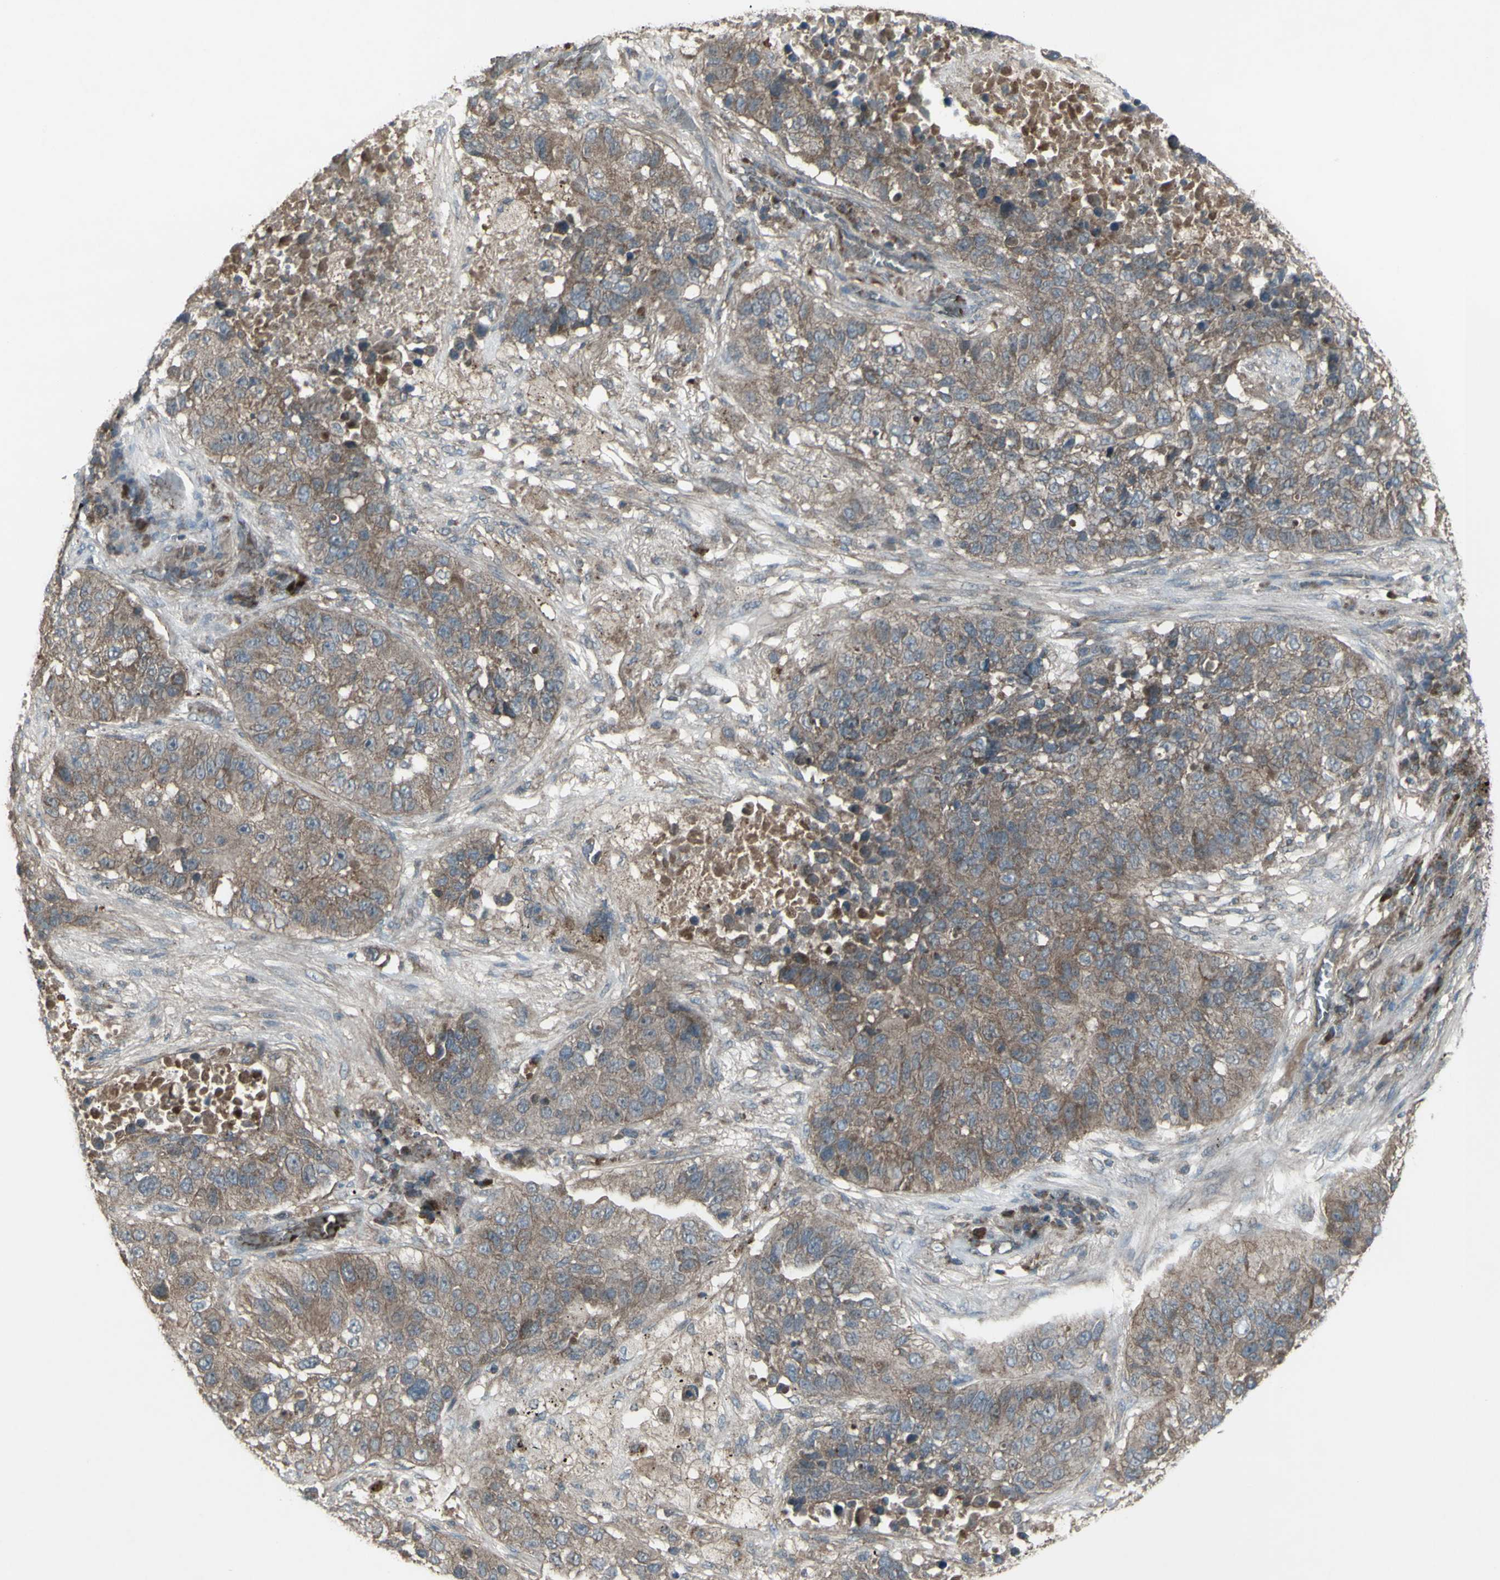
{"staining": {"intensity": "moderate", "quantity": ">75%", "location": "cytoplasmic/membranous"}, "tissue": "lung cancer", "cell_type": "Tumor cells", "image_type": "cancer", "snomed": [{"axis": "morphology", "description": "Squamous cell carcinoma, NOS"}, {"axis": "topography", "description": "Lung"}], "caption": "The immunohistochemical stain labels moderate cytoplasmic/membranous staining in tumor cells of lung cancer (squamous cell carcinoma) tissue.", "gene": "SHC1", "patient": {"sex": "male", "age": 57}}